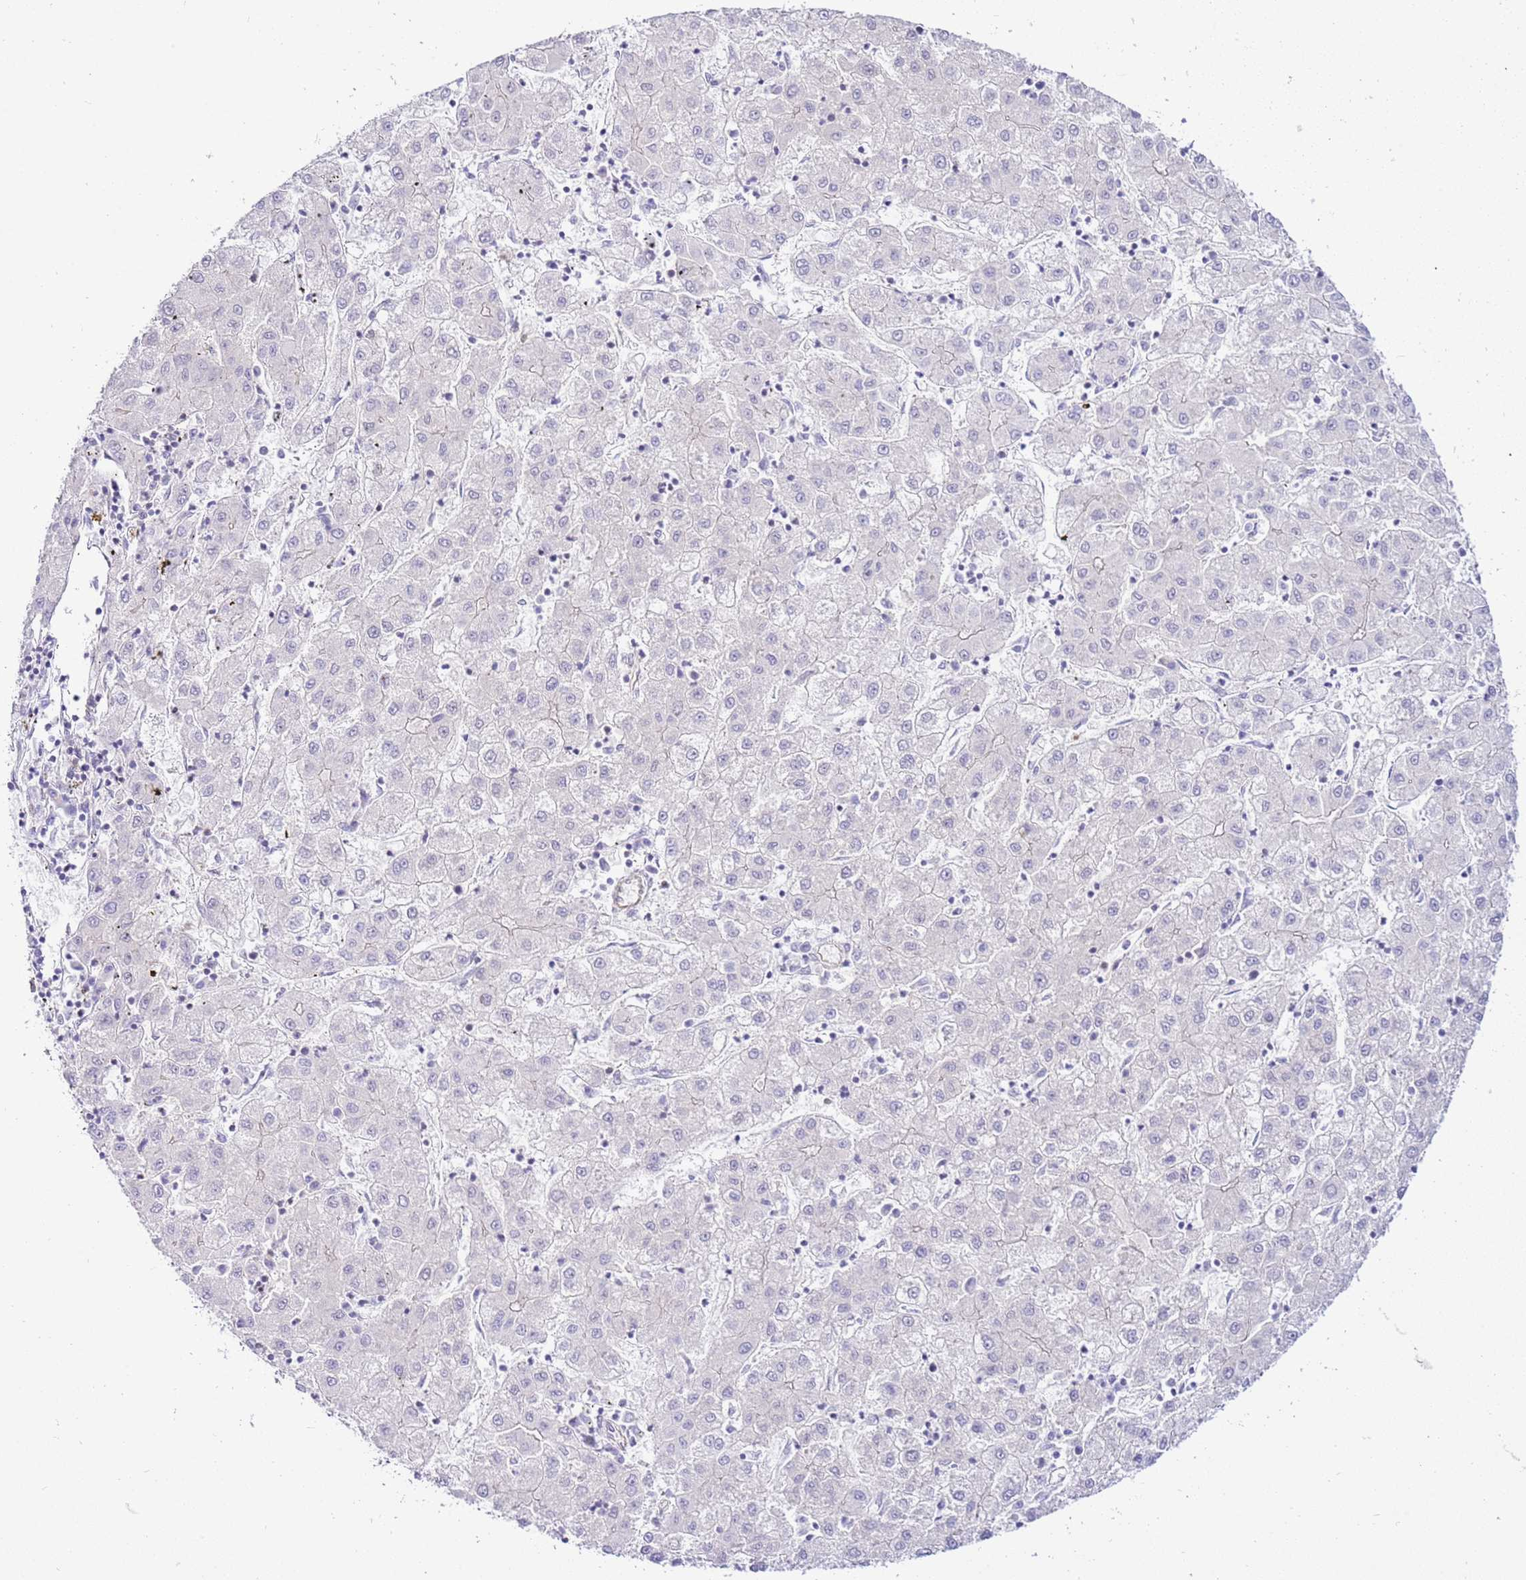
{"staining": {"intensity": "negative", "quantity": "none", "location": "none"}, "tissue": "liver cancer", "cell_type": "Tumor cells", "image_type": "cancer", "snomed": [{"axis": "morphology", "description": "Carcinoma, Hepatocellular, NOS"}, {"axis": "topography", "description": "Liver"}], "caption": "Liver cancer (hepatocellular carcinoma) stained for a protein using immunohistochemistry demonstrates no positivity tumor cells.", "gene": "TRIM37", "patient": {"sex": "male", "age": 72}}